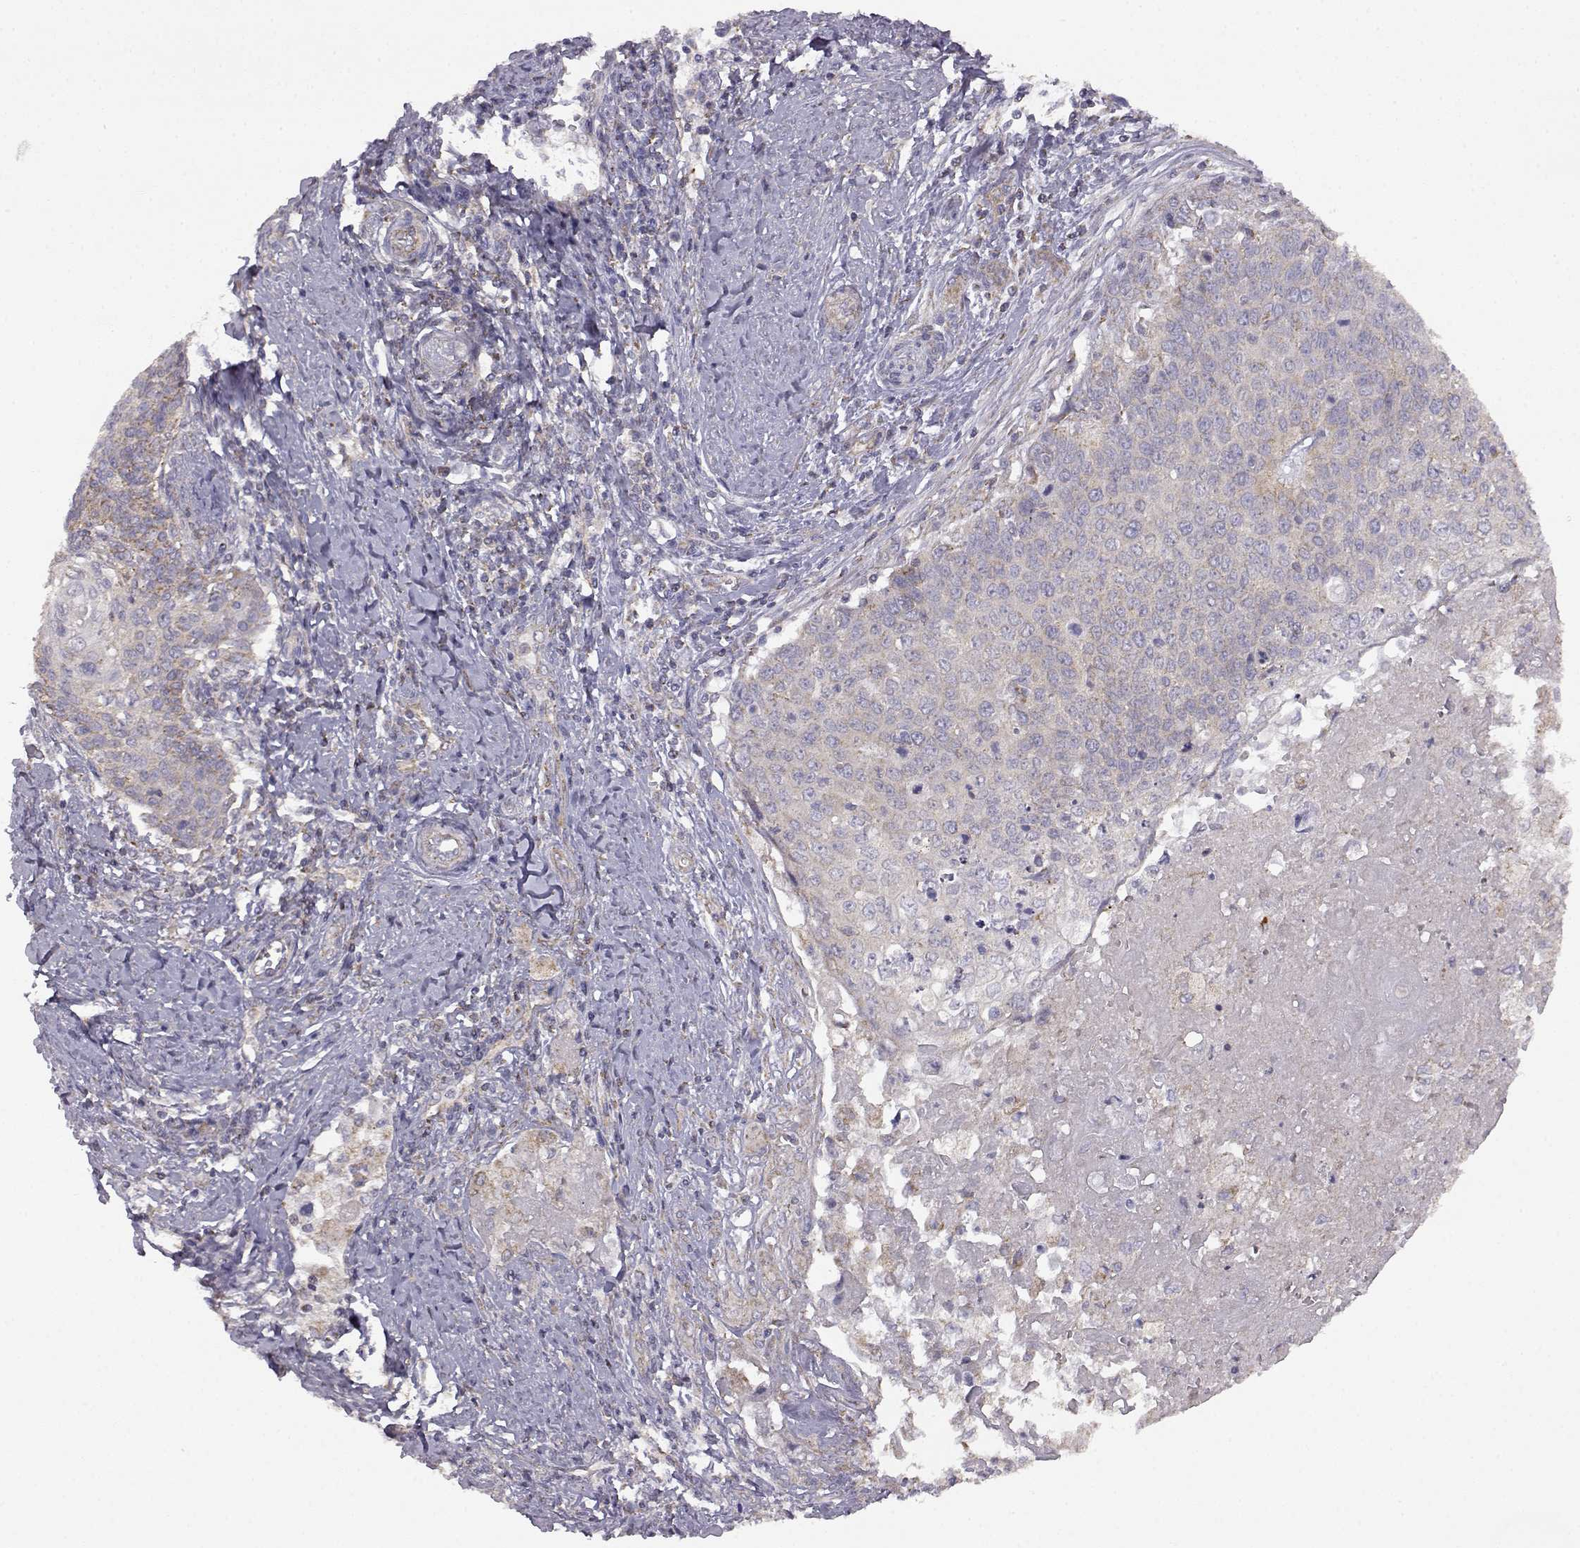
{"staining": {"intensity": "weak", "quantity": "<25%", "location": "cytoplasmic/membranous"}, "tissue": "cervical cancer", "cell_type": "Tumor cells", "image_type": "cancer", "snomed": [{"axis": "morphology", "description": "Squamous cell carcinoma, NOS"}, {"axis": "topography", "description": "Cervix"}], "caption": "The micrograph displays no staining of tumor cells in squamous cell carcinoma (cervical). Brightfield microscopy of immunohistochemistry (IHC) stained with DAB (brown) and hematoxylin (blue), captured at high magnification.", "gene": "DDC", "patient": {"sex": "female", "age": 39}}